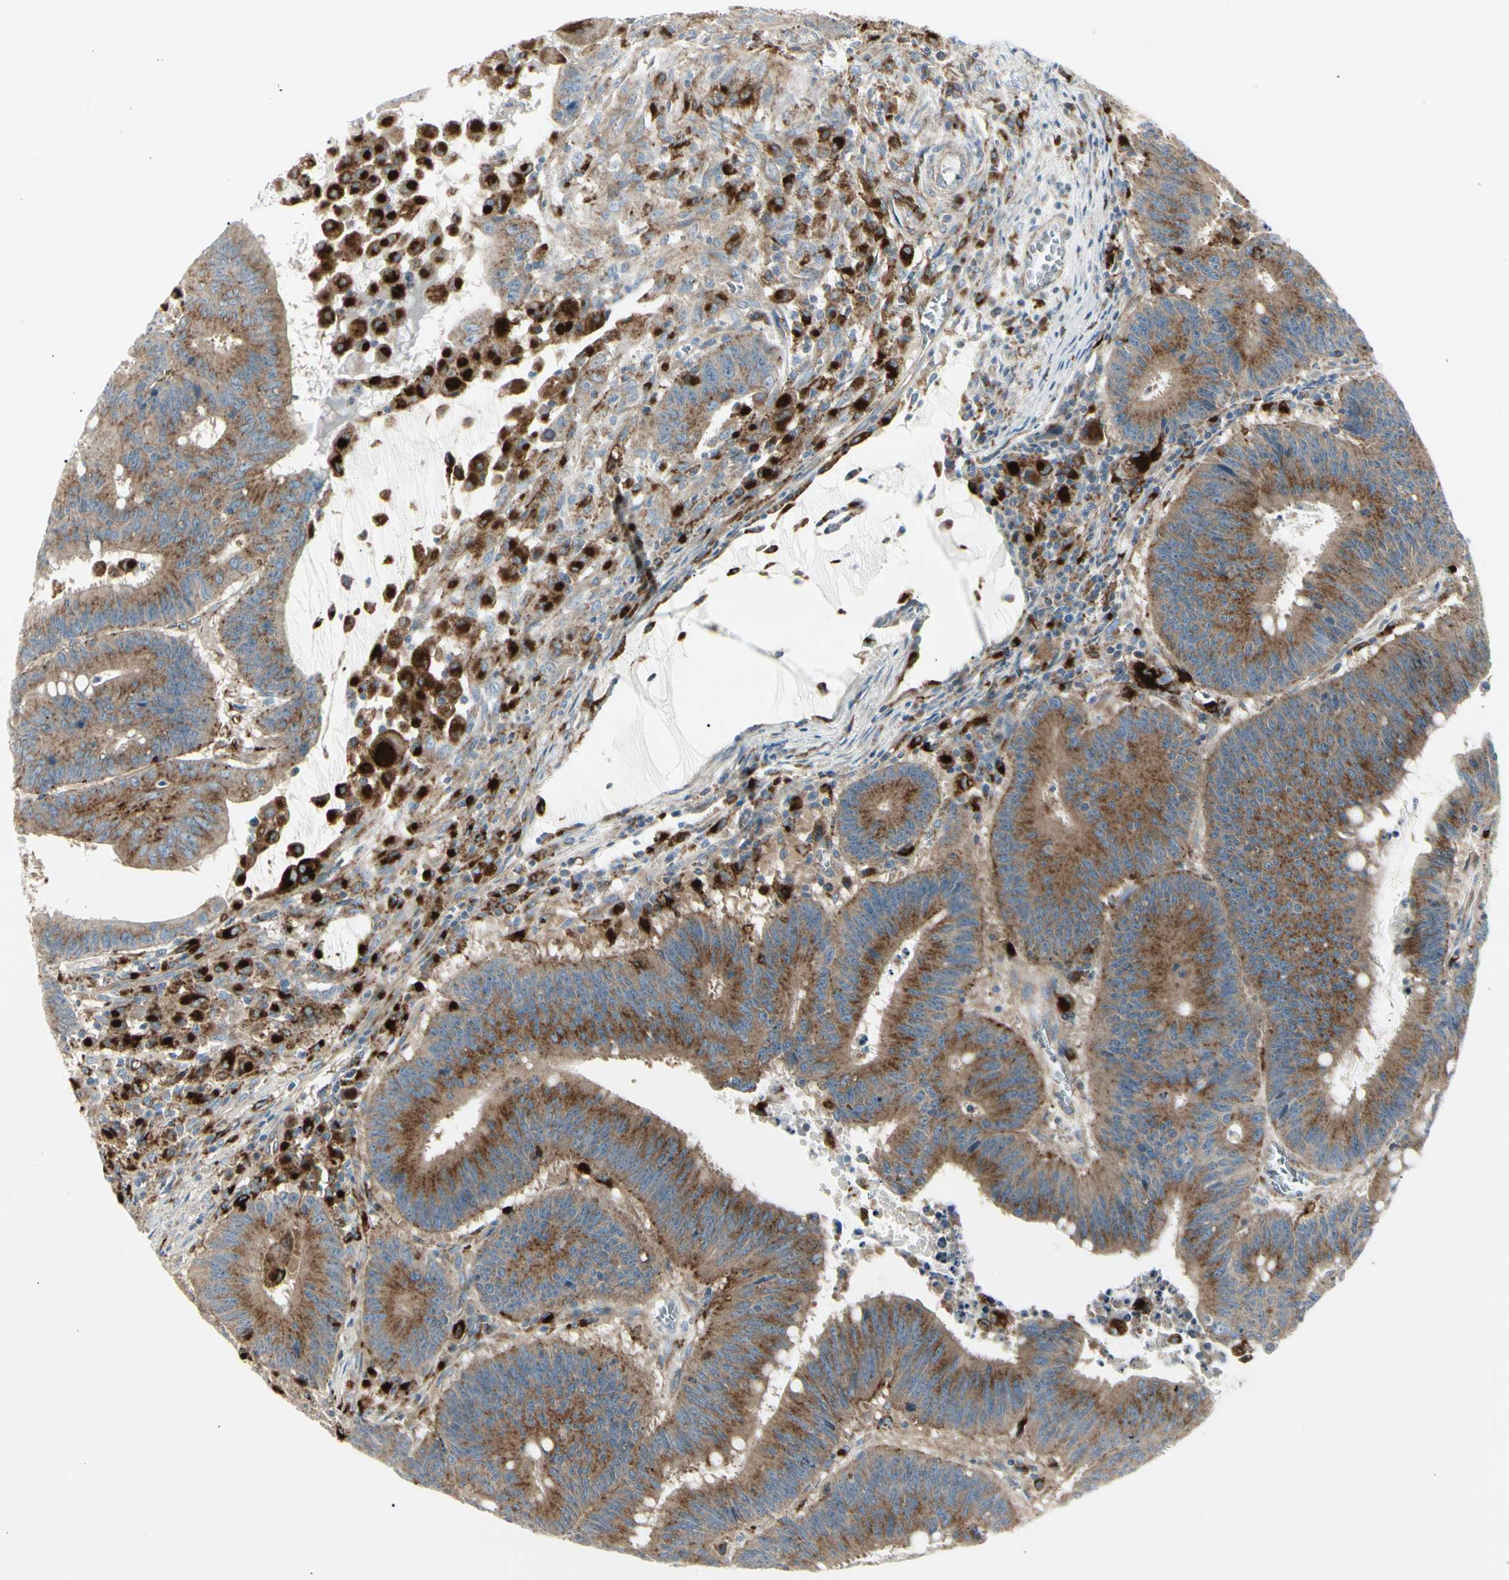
{"staining": {"intensity": "moderate", "quantity": ">75%", "location": "cytoplasmic/membranous"}, "tissue": "colorectal cancer", "cell_type": "Tumor cells", "image_type": "cancer", "snomed": [{"axis": "morphology", "description": "Adenocarcinoma, NOS"}, {"axis": "topography", "description": "Colon"}], "caption": "Brown immunohistochemical staining in colorectal adenocarcinoma shows moderate cytoplasmic/membranous staining in approximately >75% of tumor cells. The staining was performed using DAB (3,3'-diaminobenzidine), with brown indicating positive protein expression. Nuclei are stained blue with hematoxylin.", "gene": "ATP6V1B2", "patient": {"sex": "male", "age": 45}}